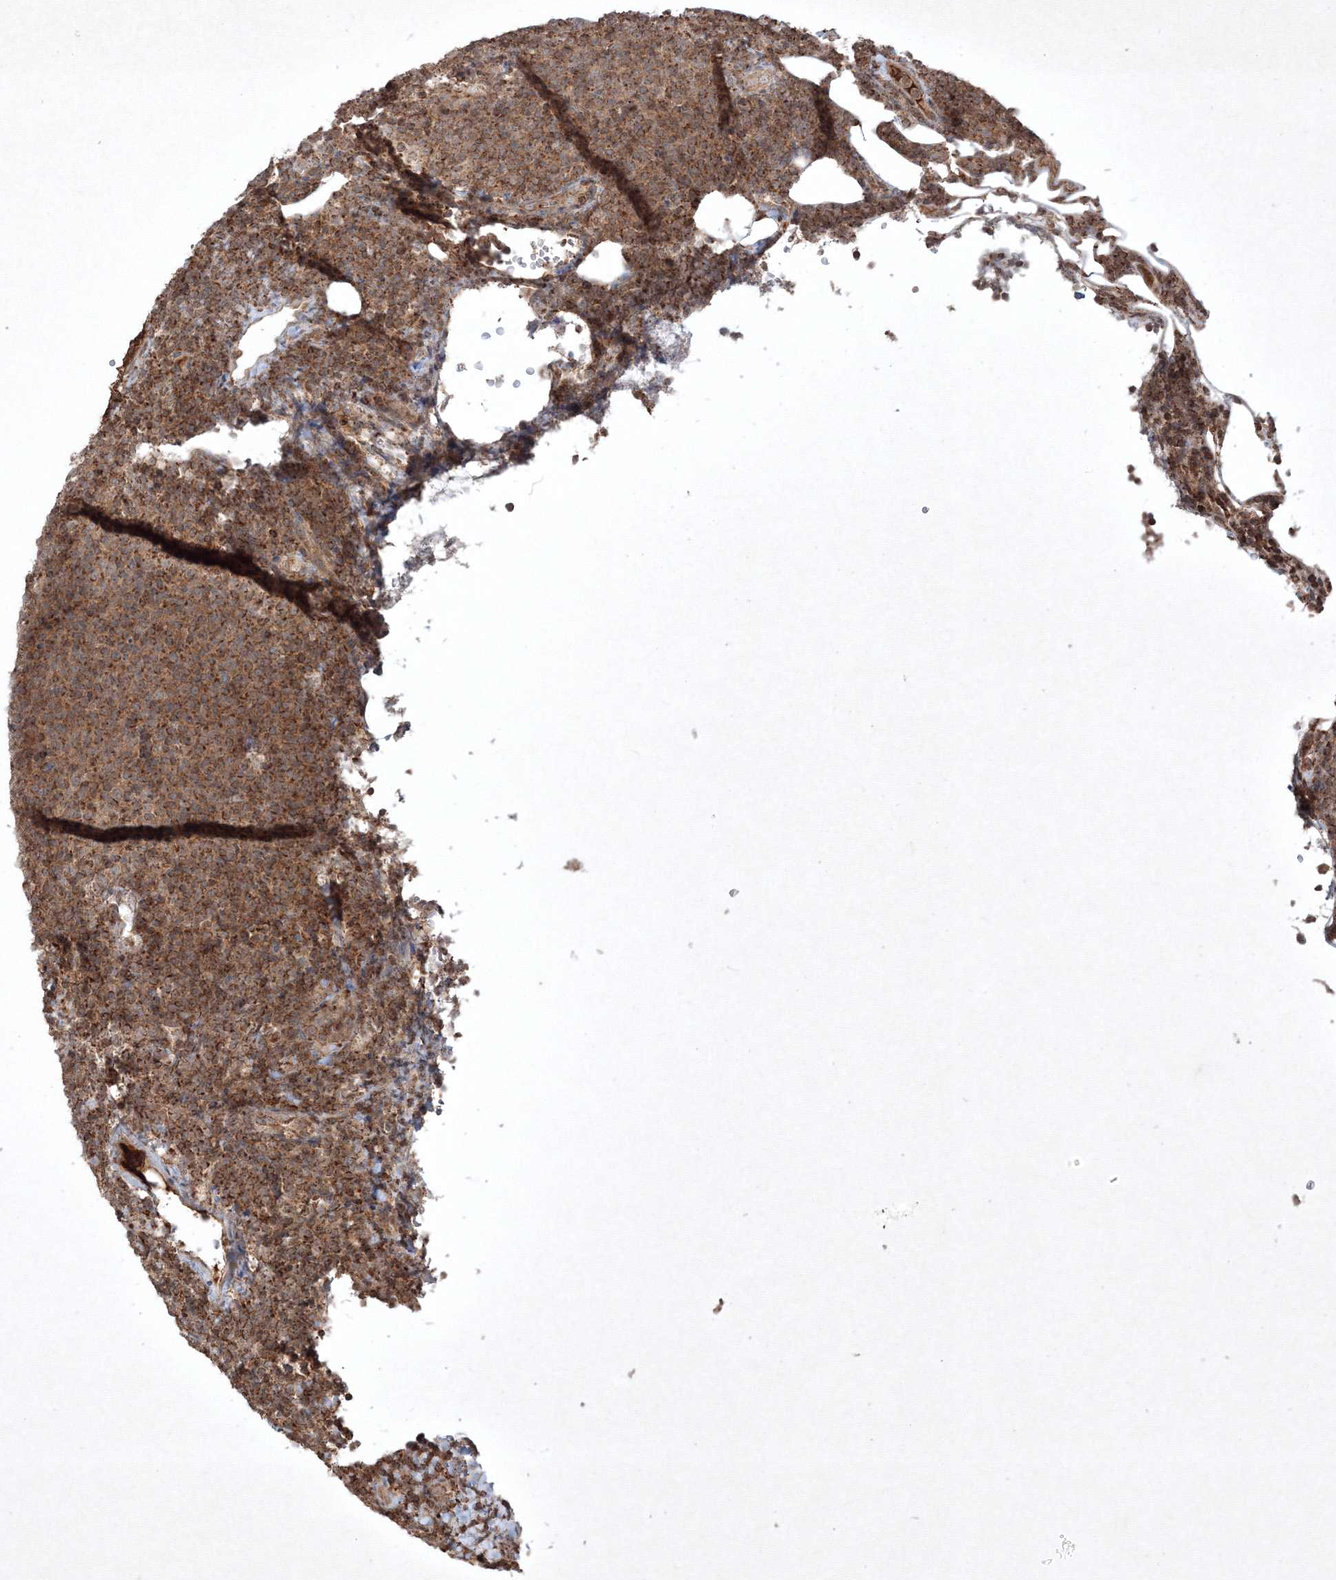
{"staining": {"intensity": "moderate", "quantity": ">75%", "location": "cytoplasmic/membranous"}, "tissue": "lymphoma", "cell_type": "Tumor cells", "image_type": "cancer", "snomed": [{"axis": "morphology", "description": "Malignant lymphoma, non-Hodgkin's type, Low grade"}, {"axis": "topography", "description": "Lymph node"}], "caption": "This is an image of immunohistochemistry staining of malignant lymphoma, non-Hodgkin's type (low-grade), which shows moderate positivity in the cytoplasmic/membranous of tumor cells.", "gene": "PLTP", "patient": {"sex": "male", "age": 66}}